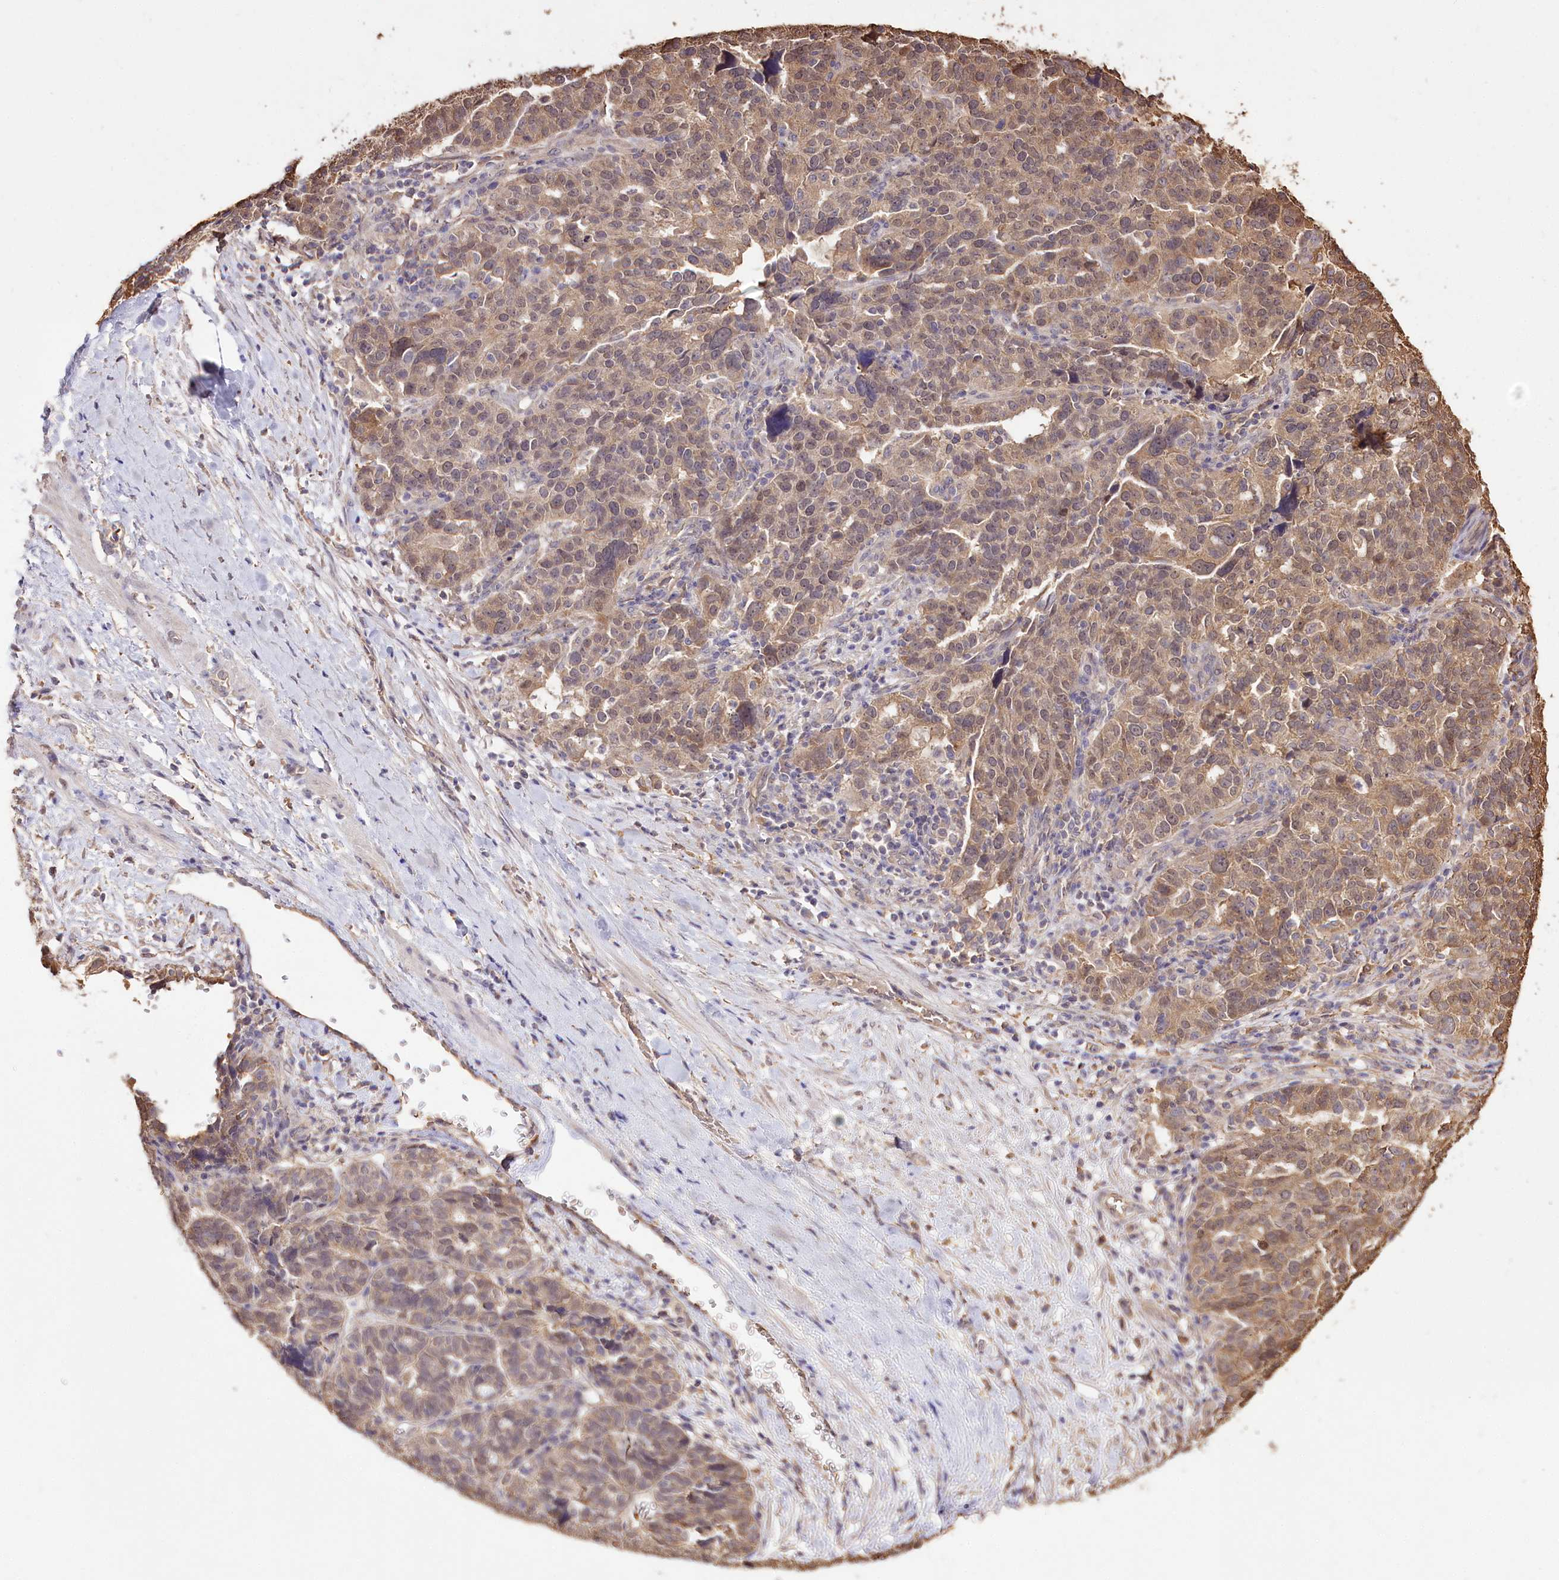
{"staining": {"intensity": "moderate", "quantity": ">75%", "location": "cytoplasmic/membranous"}, "tissue": "ovarian cancer", "cell_type": "Tumor cells", "image_type": "cancer", "snomed": [{"axis": "morphology", "description": "Cystadenocarcinoma, serous, NOS"}, {"axis": "topography", "description": "Ovary"}], "caption": "Protein staining demonstrates moderate cytoplasmic/membranous staining in about >75% of tumor cells in serous cystadenocarcinoma (ovarian).", "gene": "R3HDM2", "patient": {"sex": "female", "age": 59}}